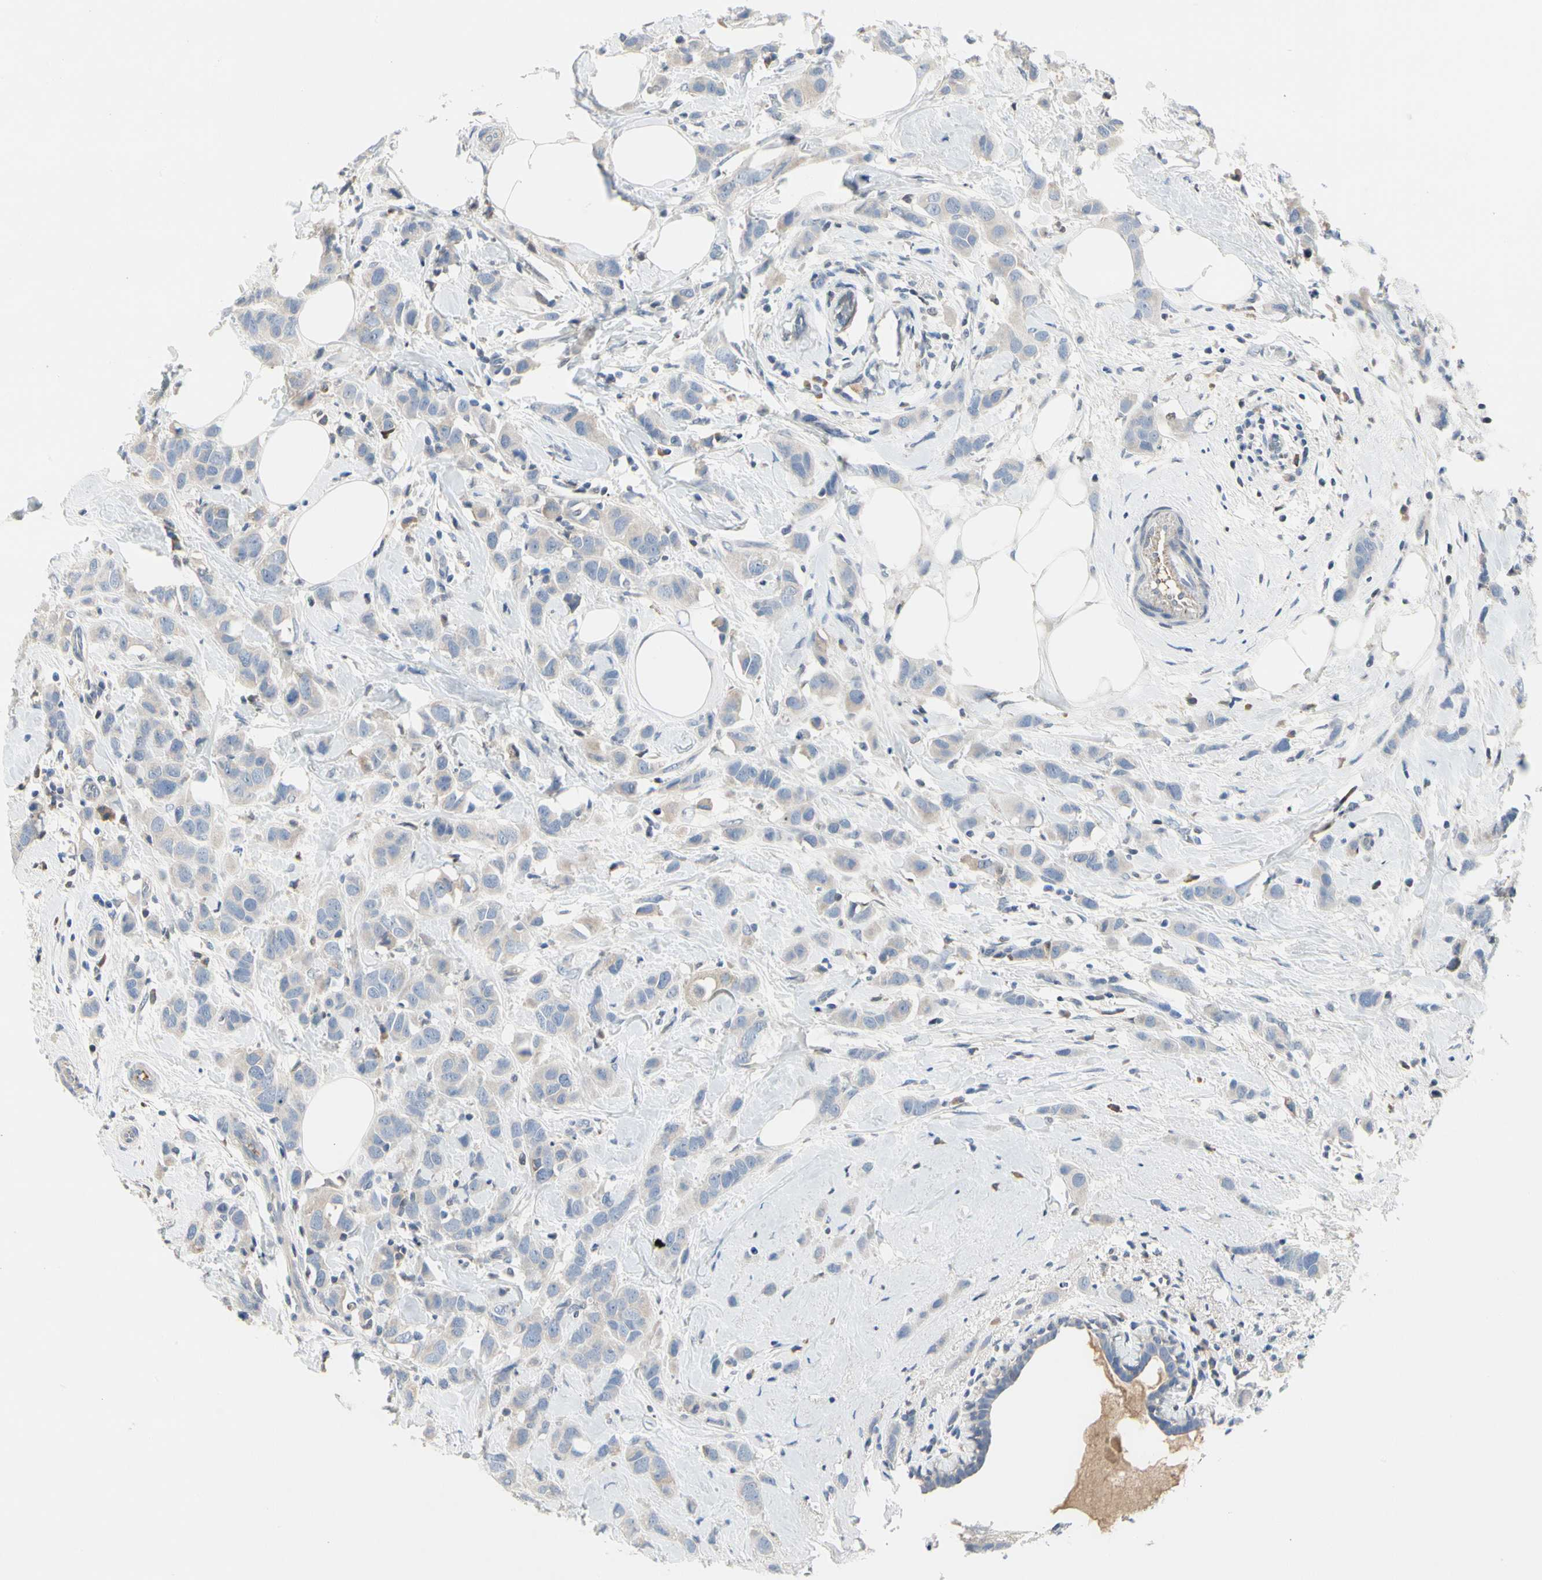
{"staining": {"intensity": "weak", "quantity": "25%-75%", "location": "cytoplasmic/membranous"}, "tissue": "breast cancer", "cell_type": "Tumor cells", "image_type": "cancer", "snomed": [{"axis": "morphology", "description": "Normal tissue, NOS"}, {"axis": "morphology", "description": "Duct carcinoma"}, {"axis": "topography", "description": "Breast"}], "caption": "Protein expression analysis of human intraductal carcinoma (breast) reveals weak cytoplasmic/membranous expression in about 25%-75% of tumor cells.", "gene": "ECRG4", "patient": {"sex": "female", "age": 50}}